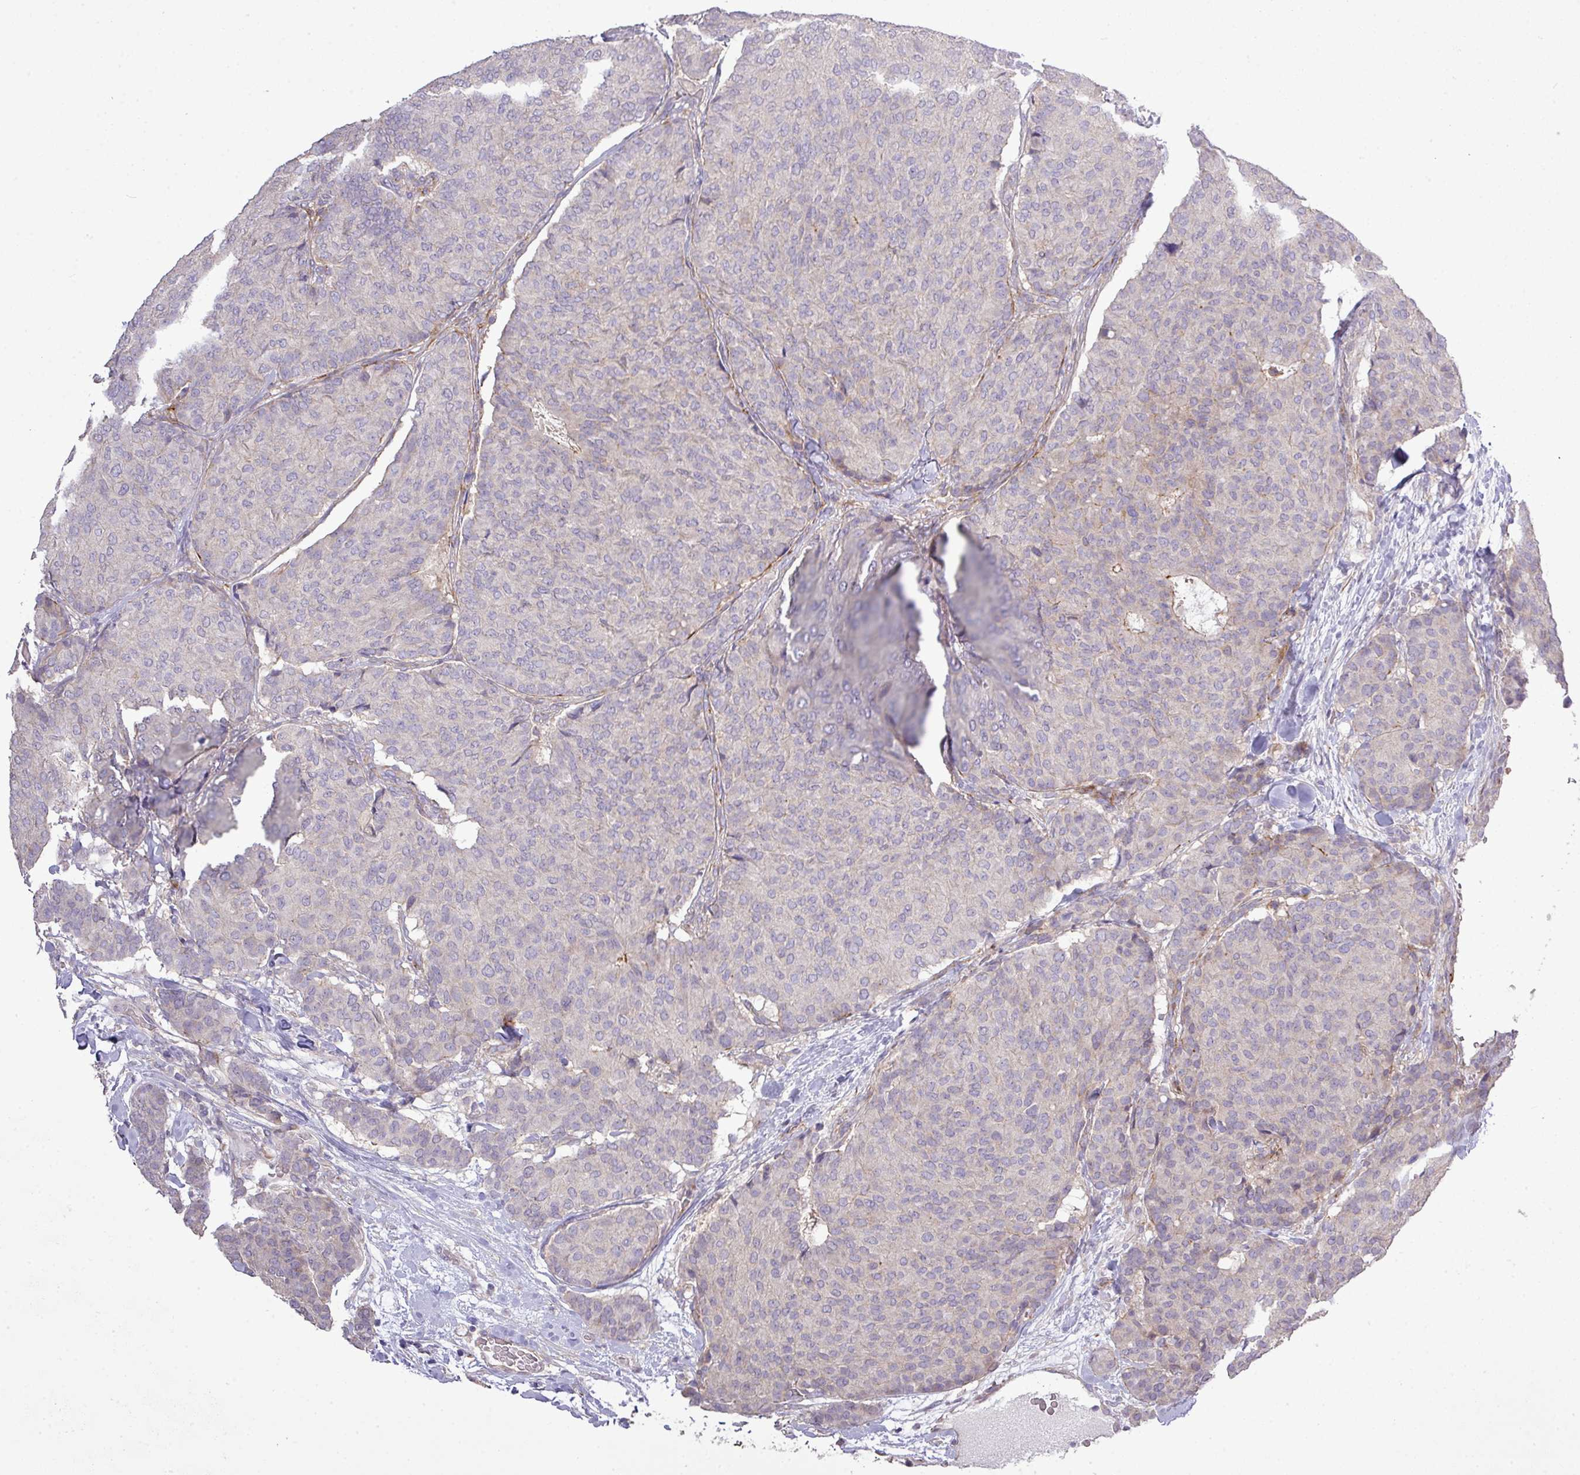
{"staining": {"intensity": "negative", "quantity": "none", "location": "none"}, "tissue": "breast cancer", "cell_type": "Tumor cells", "image_type": "cancer", "snomed": [{"axis": "morphology", "description": "Duct carcinoma"}, {"axis": "topography", "description": "Breast"}], "caption": "Breast cancer (intraductal carcinoma) was stained to show a protein in brown. There is no significant positivity in tumor cells.", "gene": "TPRA1", "patient": {"sex": "female", "age": 75}}